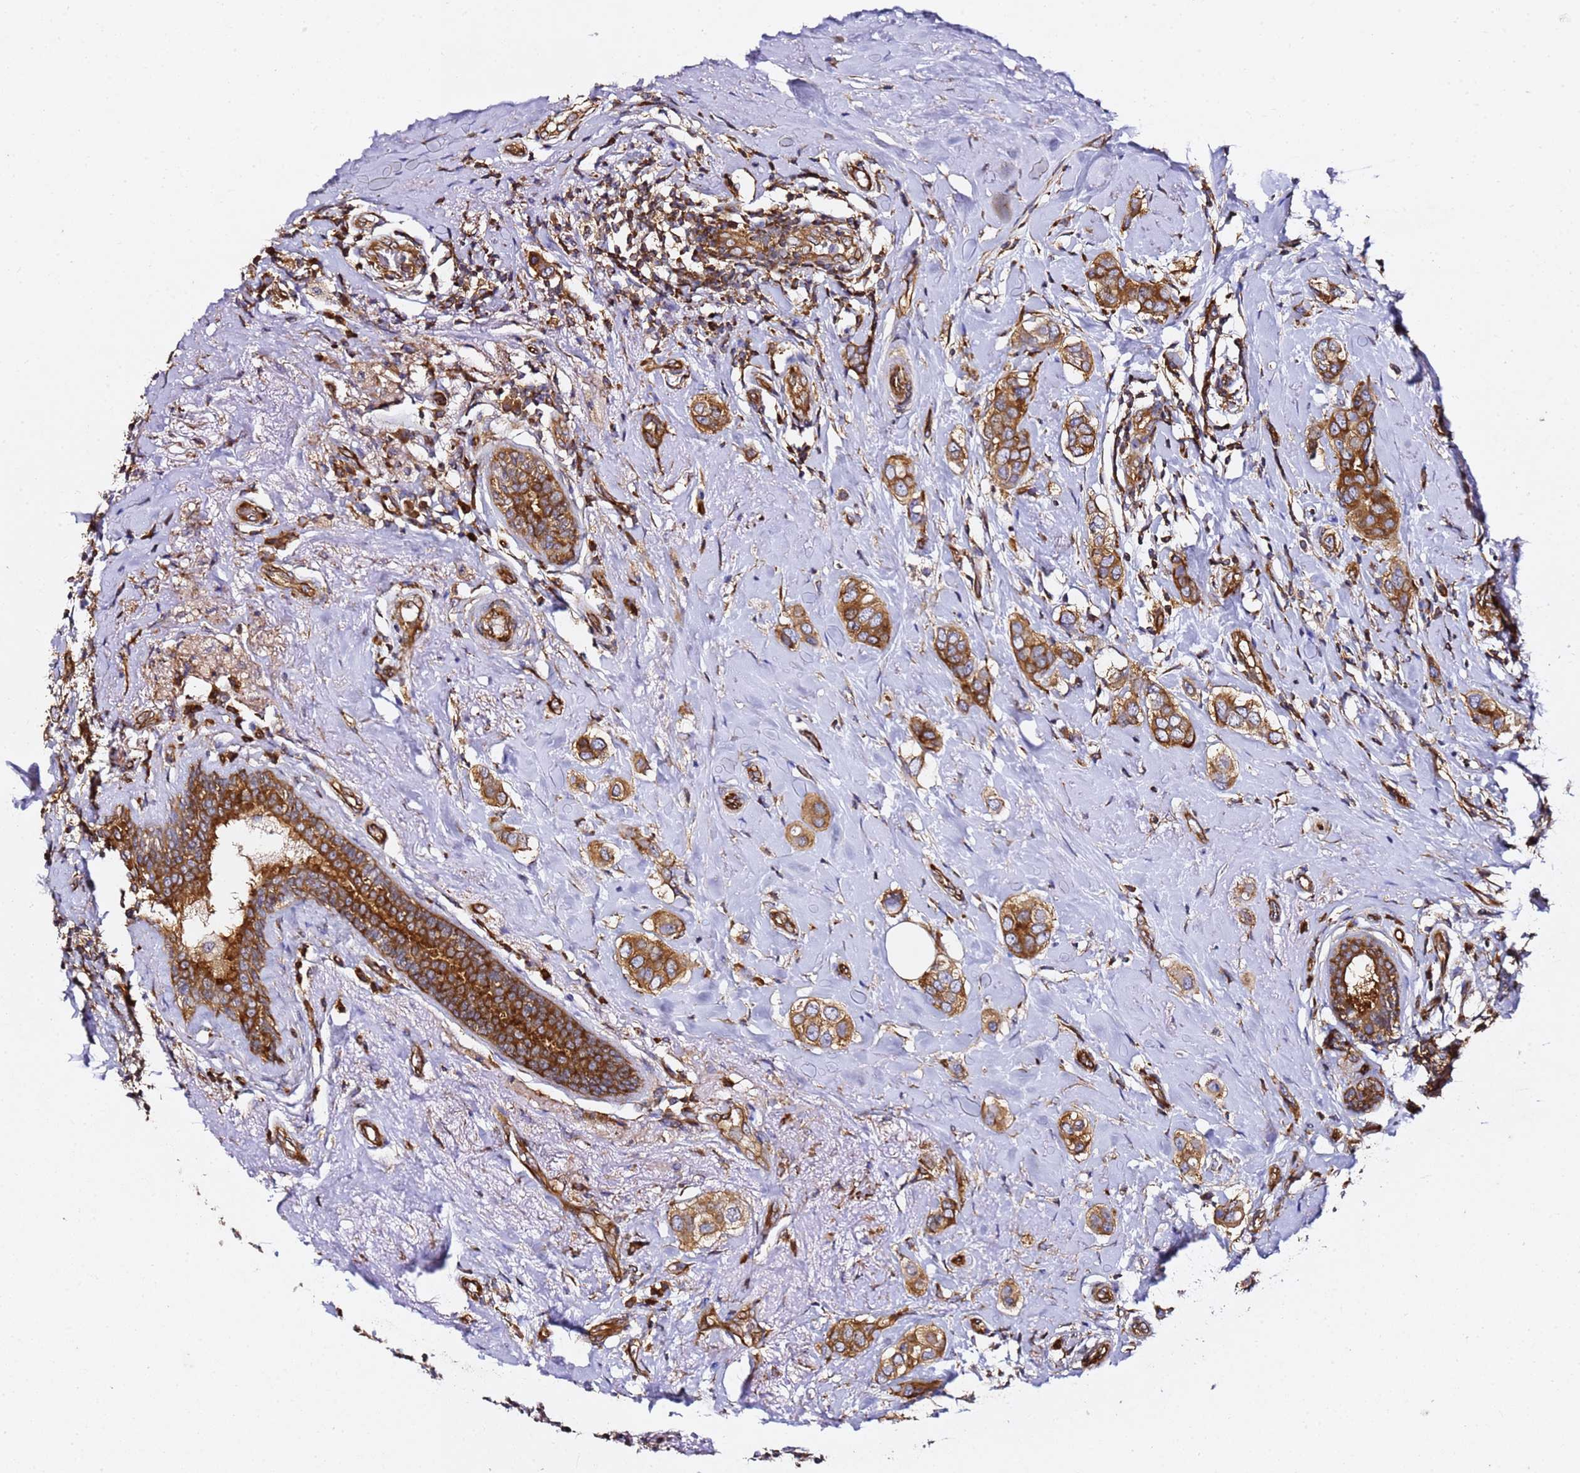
{"staining": {"intensity": "strong", "quantity": ">75%", "location": "cytoplasmic/membranous"}, "tissue": "breast cancer", "cell_type": "Tumor cells", "image_type": "cancer", "snomed": [{"axis": "morphology", "description": "Lobular carcinoma"}, {"axis": "topography", "description": "Breast"}], "caption": "Lobular carcinoma (breast) stained for a protein displays strong cytoplasmic/membranous positivity in tumor cells. (IHC, brightfield microscopy, high magnification).", "gene": "TPST1", "patient": {"sex": "female", "age": 51}}